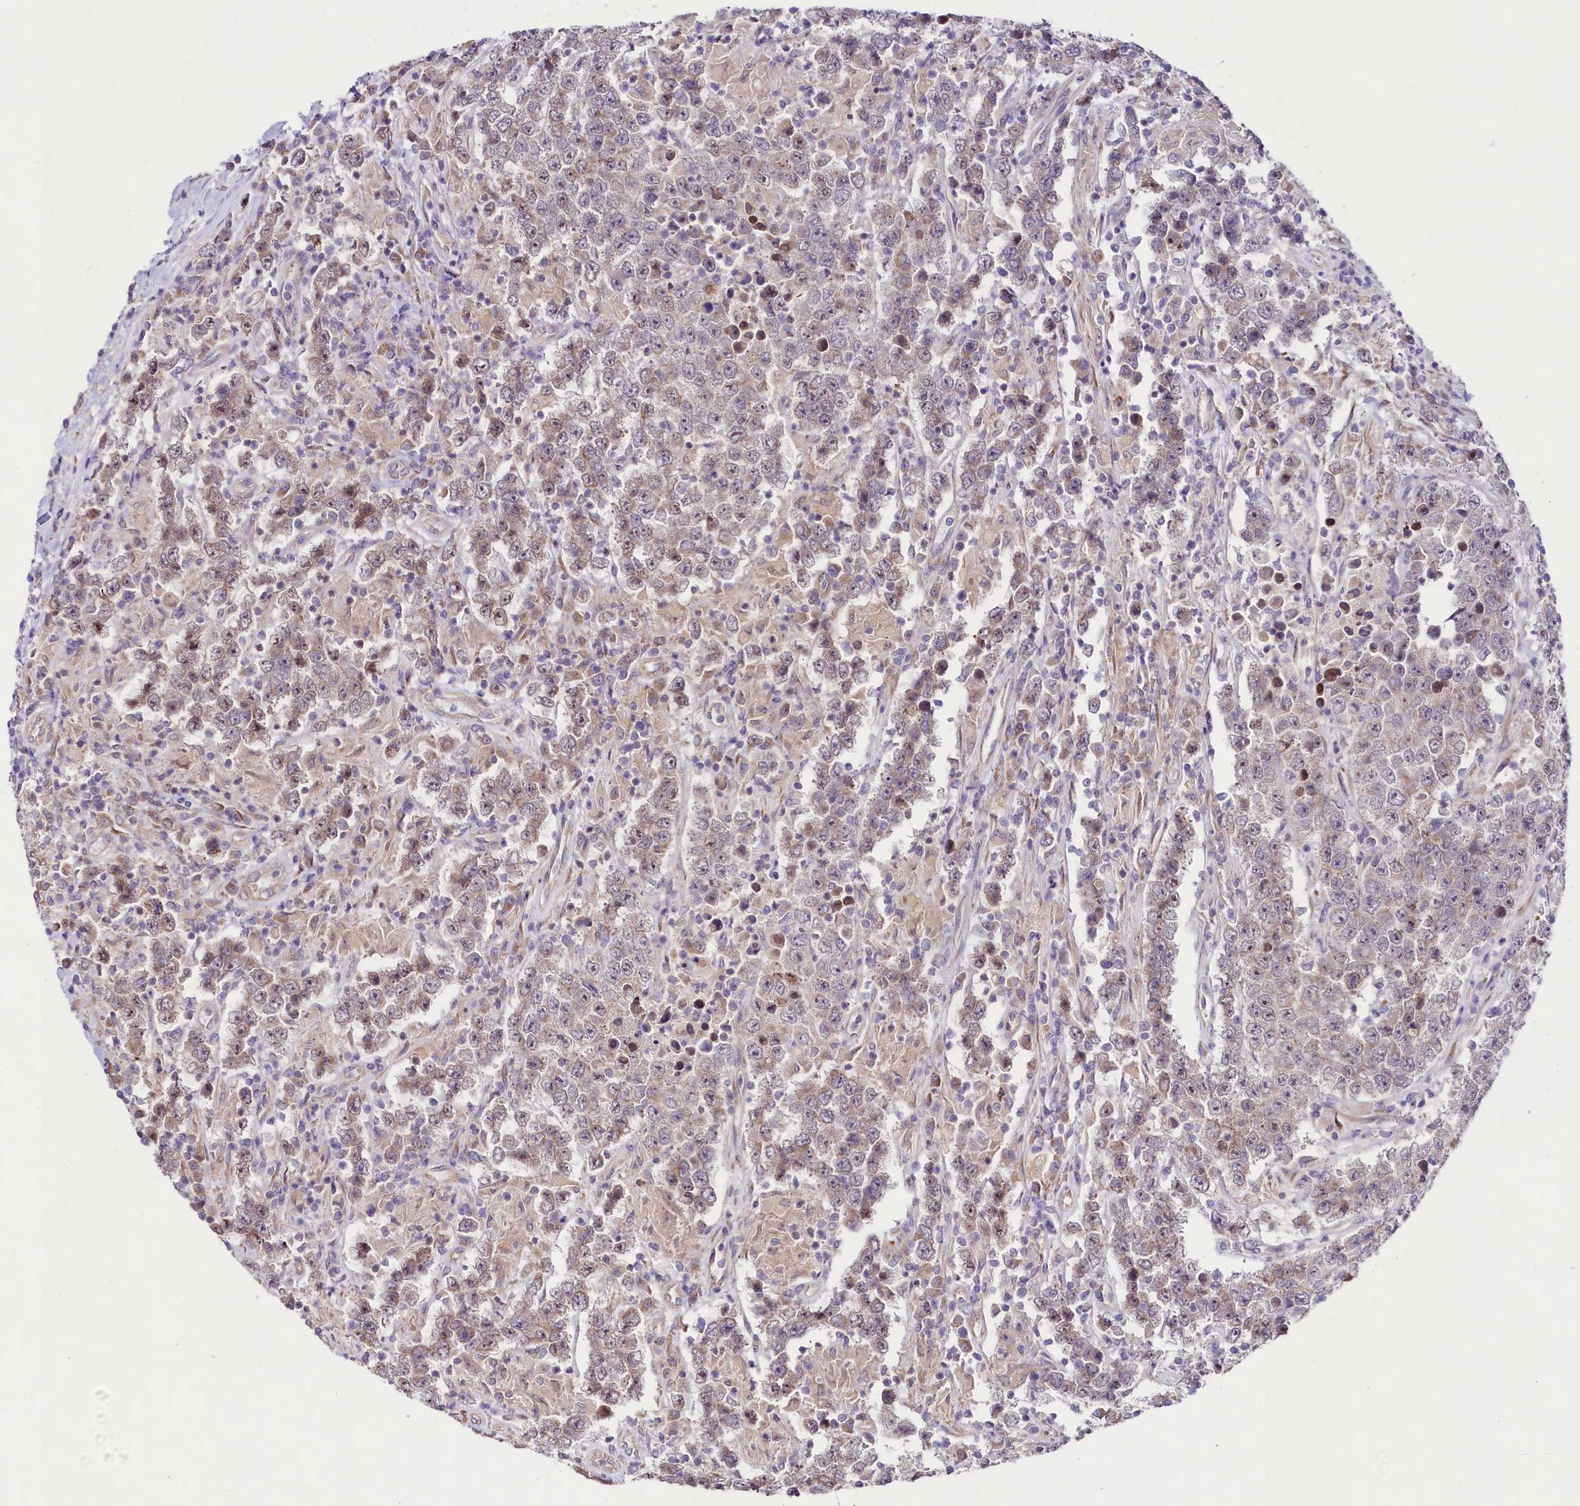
{"staining": {"intensity": "weak", "quantity": "25%-75%", "location": "cytoplasmic/membranous"}, "tissue": "testis cancer", "cell_type": "Tumor cells", "image_type": "cancer", "snomed": [{"axis": "morphology", "description": "Normal tissue, NOS"}, {"axis": "morphology", "description": "Urothelial carcinoma, High grade"}, {"axis": "morphology", "description": "Seminoma, NOS"}, {"axis": "morphology", "description": "Carcinoma, Embryonal, NOS"}, {"axis": "topography", "description": "Urinary bladder"}, {"axis": "topography", "description": "Testis"}], "caption": "Immunohistochemistry histopathology image of human testis seminoma stained for a protein (brown), which demonstrates low levels of weak cytoplasmic/membranous positivity in about 25%-75% of tumor cells.", "gene": "VPS11", "patient": {"sex": "male", "age": 41}}